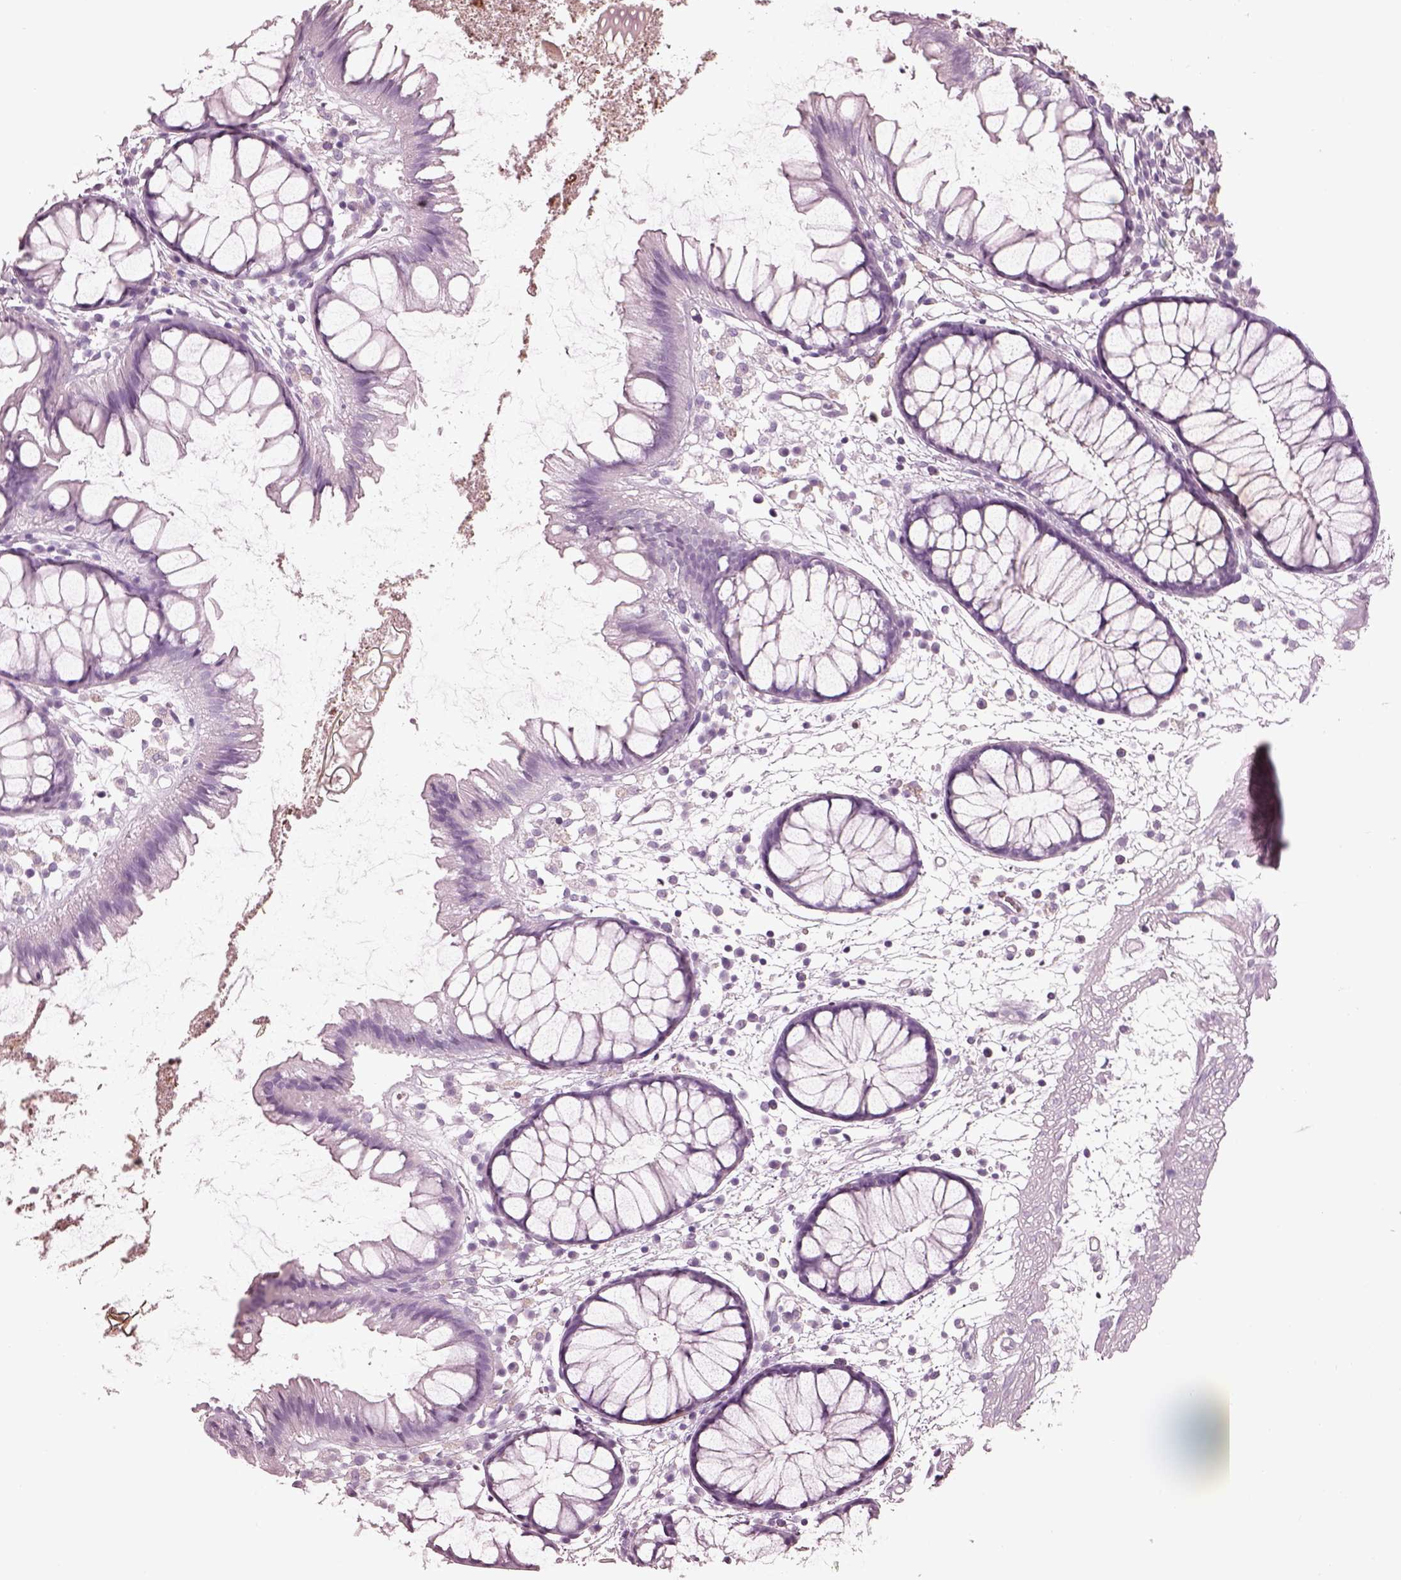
{"staining": {"intensity": "negative", "quantity": "none", "location": "none"}, "tissue": "colon", "cell_type": "Endothelial cells", "image_type": "normal", "snomed": [{"axis": "morphology", "description": "Normal tissue, NOS"}, {"axis": "morphology", "description": "Adenocarcinoma, NOS"}, {"axis": "topography", "description": "Colon"}], "caption": "DAB (3,3'-diaminobenzidine) immunohistochemical staining of benign colon exhibits no significant positivity in endothelial cells.", "gene": "FABP9", "patient": {"sex": "male", "age": 65}}